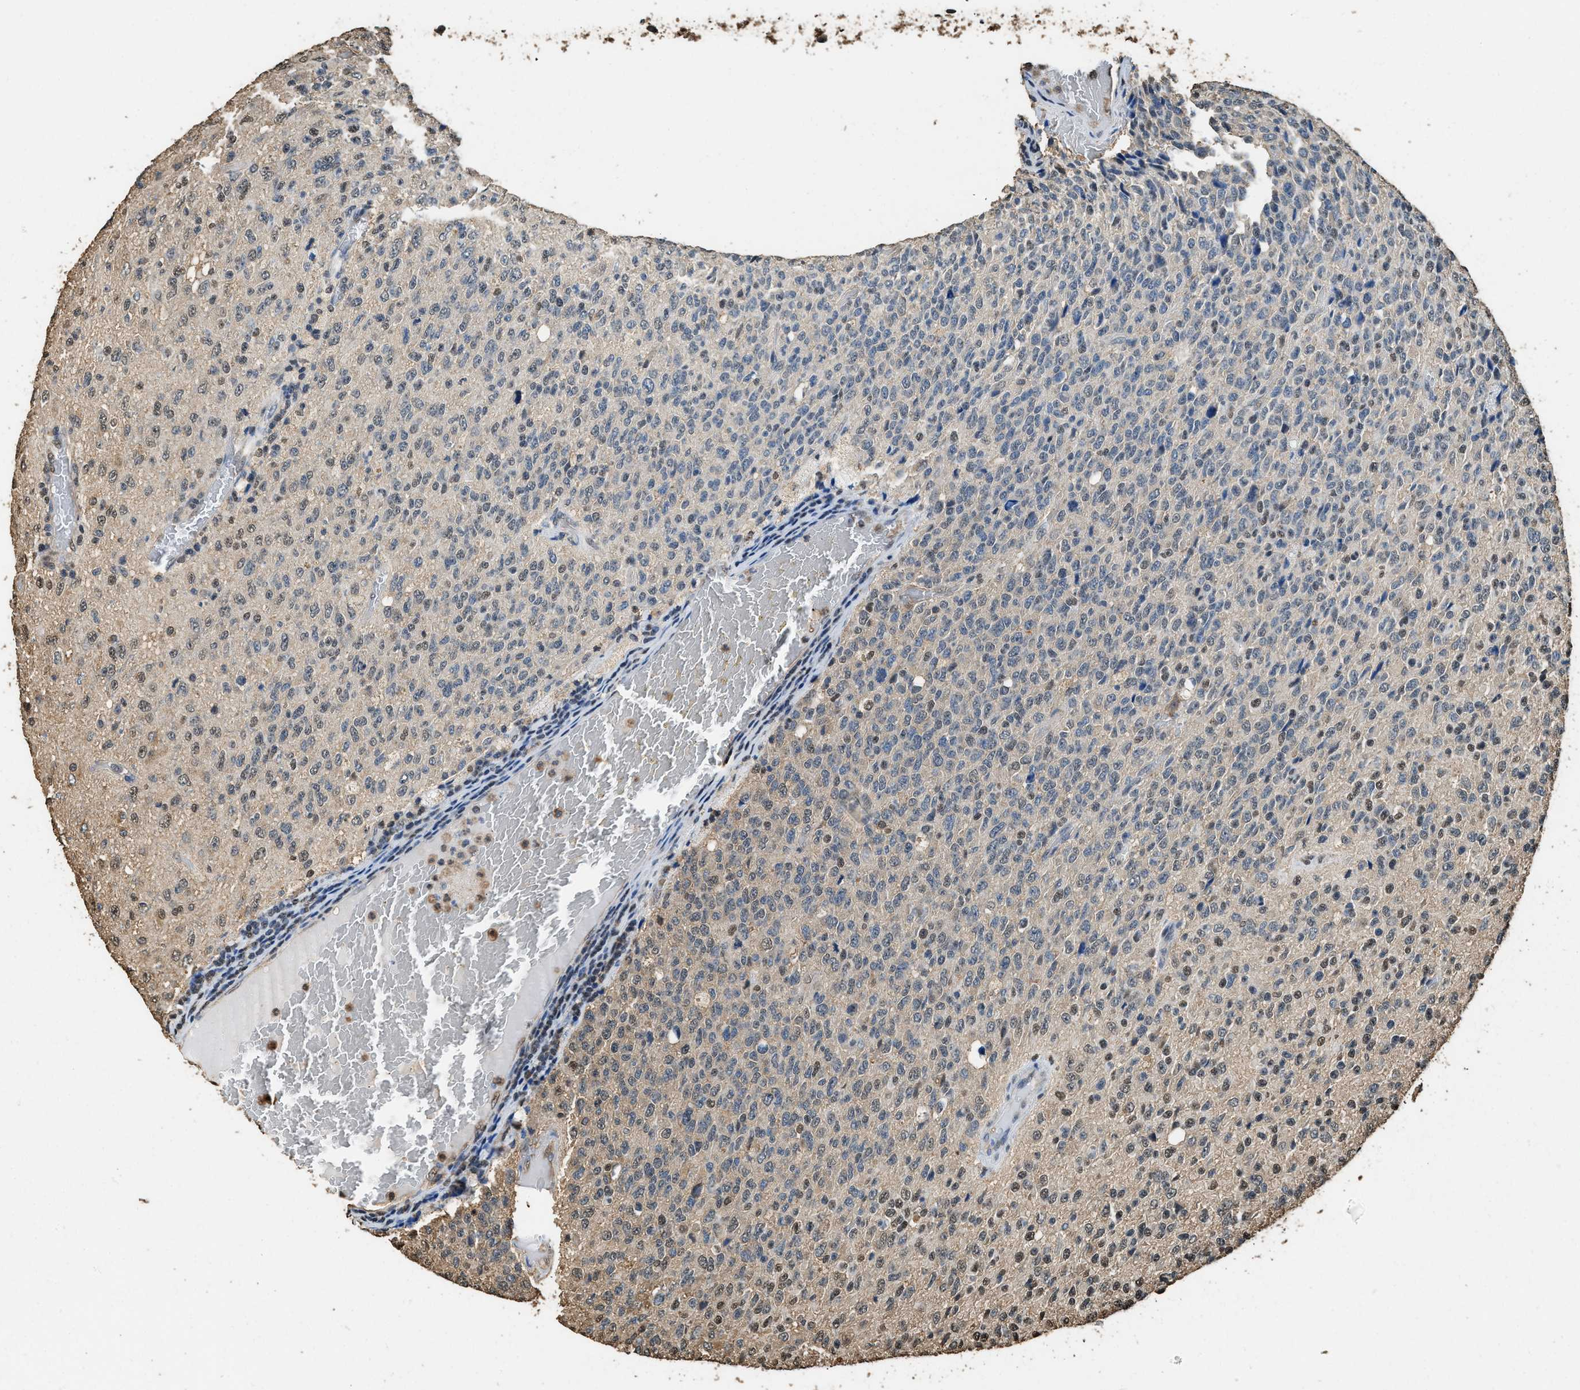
{"staining": {"intensity": "moderate", "quantity": "<25%", "location": "nuclear"}, "tissue": "glioma", "cell_type": "Tumor cells", "image_type": "cancer", "snomed": [{"axis": "morphology", "description": "Glioma, malignant, High grade"}, {"axis": "topography", "description": "pancreas cauda"}], "caption": "A low amount of moderate nuclear expression is identified in approximately <25% of tumor cells in malignant high-grade glioma tissue.", "gene": "GAPDH", "patient": {"sex": "male", "age": 60}}